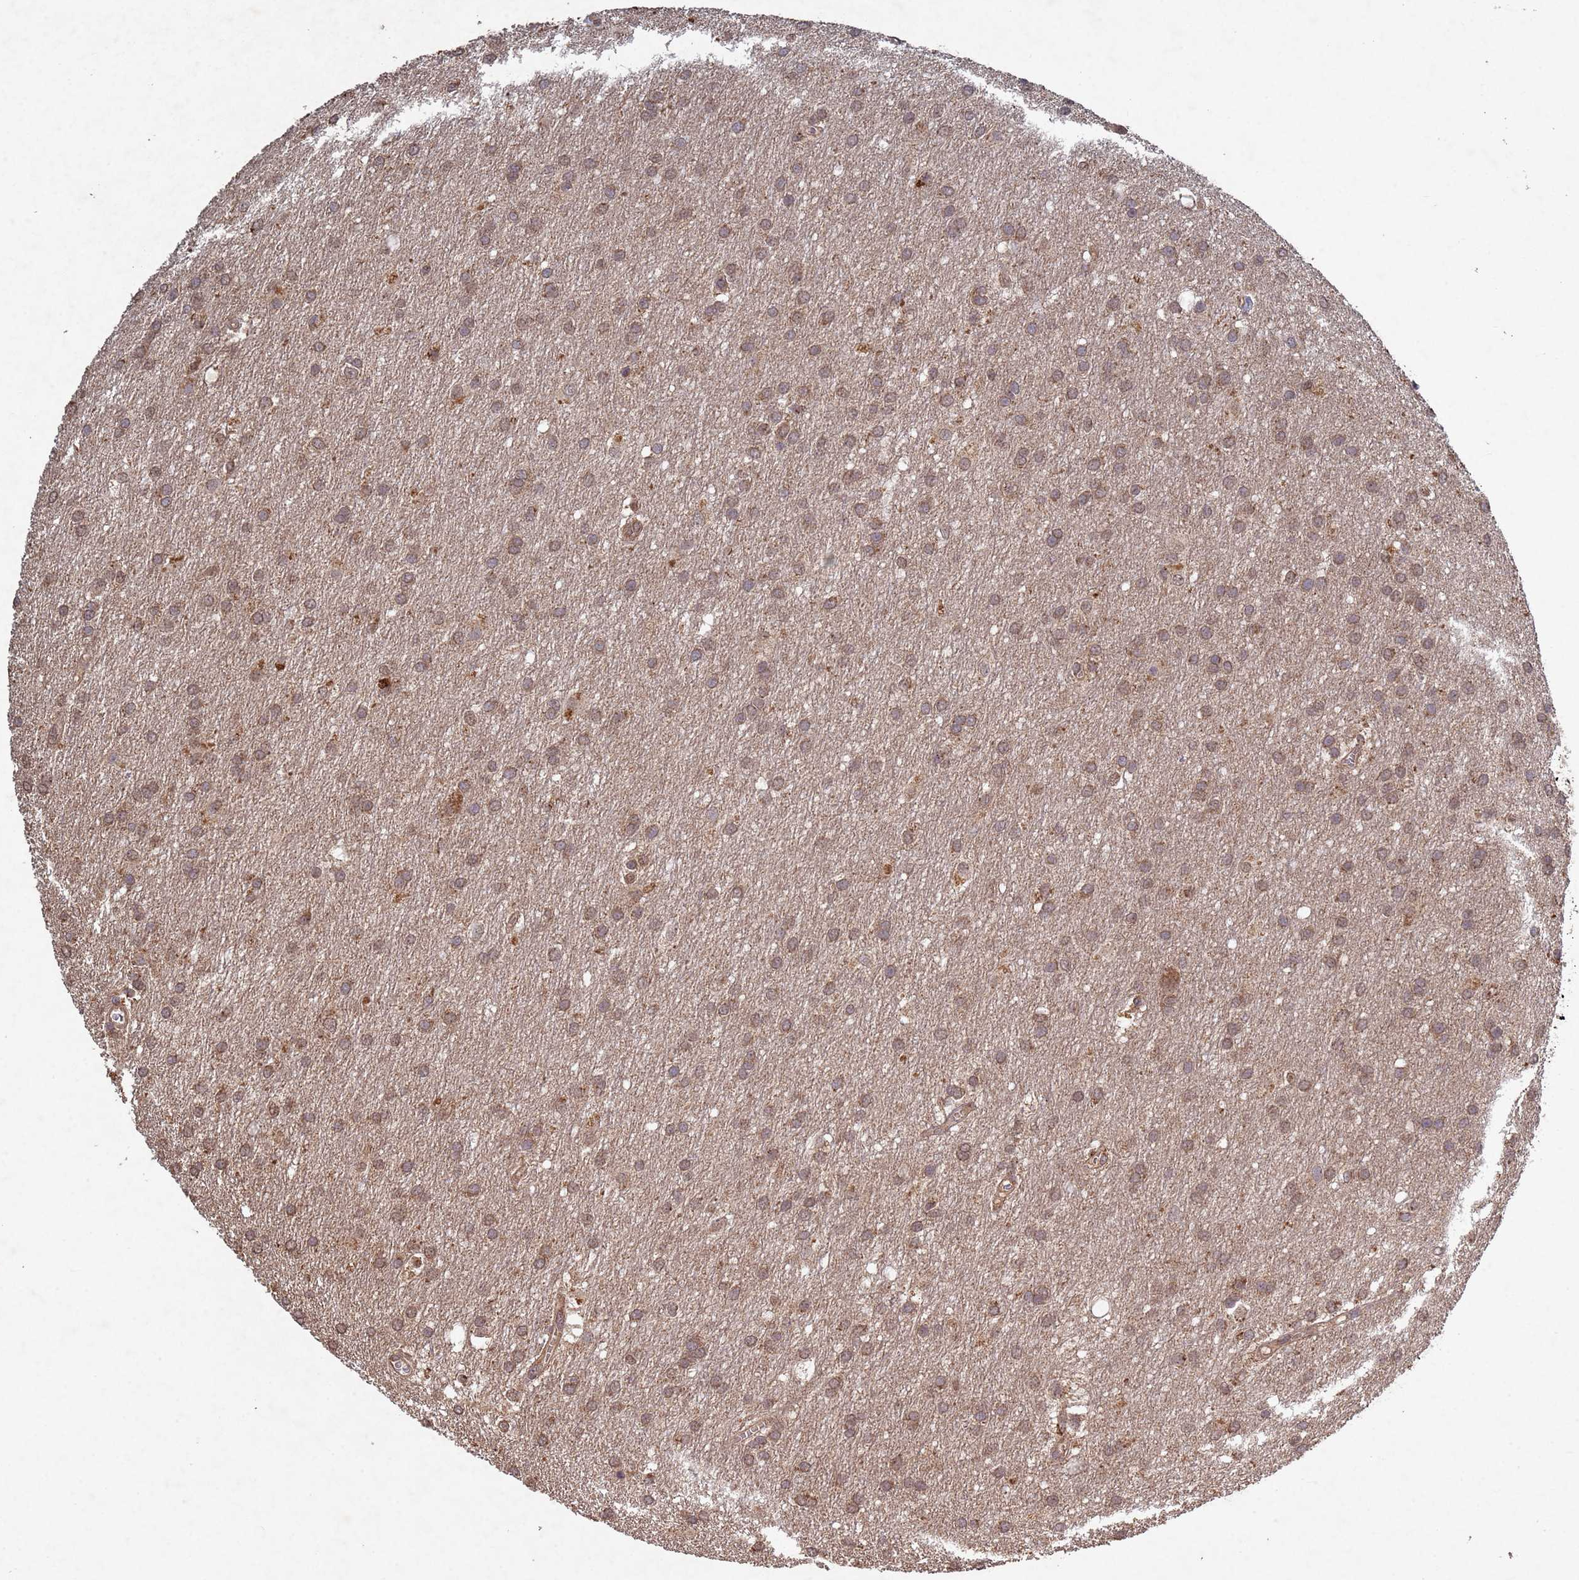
{"staining": {"intensity": "moderate", "quantity": ">75%", "location": "cytoplasmic/membranous"}, "tissue": "glioma", "cell_type": "Tumor cells", "image_type": "cancer", "snomed": [{"axis": "morphology", "description": "Glioma, malignant, Low grade"}, {"axis": "topography", "description": "Brain"}], "caption": "Immunohistochemical staining of malignant glioma (low-grade) exhibits medium levels of moderate cytoplasmic/membranous expression in about >75% of tumor cells.", "gene": "FASTKD1", "patient": {"sex": "male", "age": 66}}